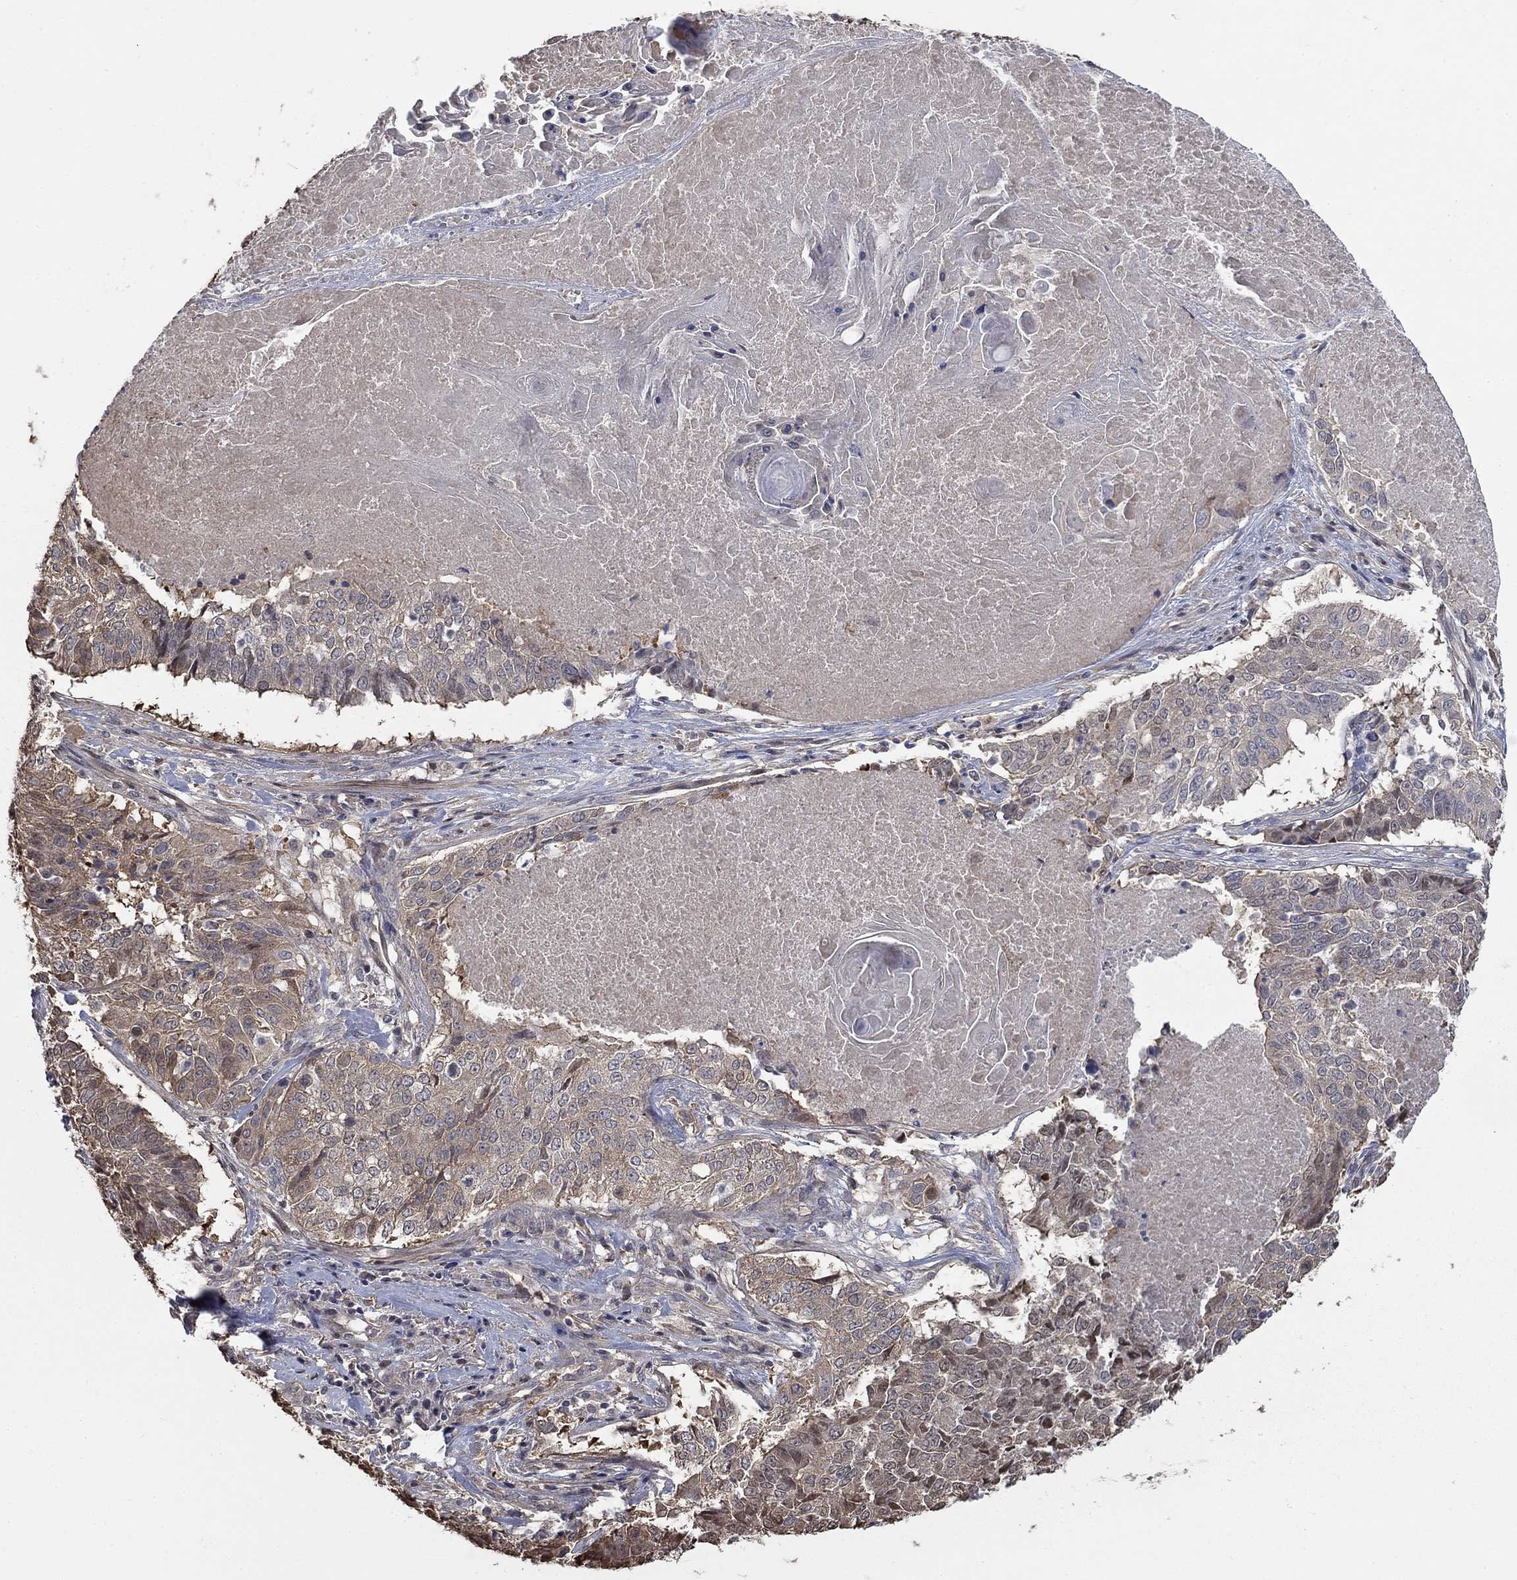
{"staining": {"intensity": "weak", "quantity": "25%-75%", "location": "cytoplasmic/membranous"}, "tissue": "lung cancer", "cell_type": "Tumor cells", "image_type": "cancer", "snomed": [{"axis": "morphology", "description": "Squamous cell carcinoma, NOS"}, {"axis": "topography", "description": "Lung"}], "caption": "Lung cancer stained for a protein (brown) exhibits weak cytoplasmic/membranous positive staining in about 25%-75% of tumor cells.", "gene": "PDZD2", "patient": {"sex": "male", "age": 64}}